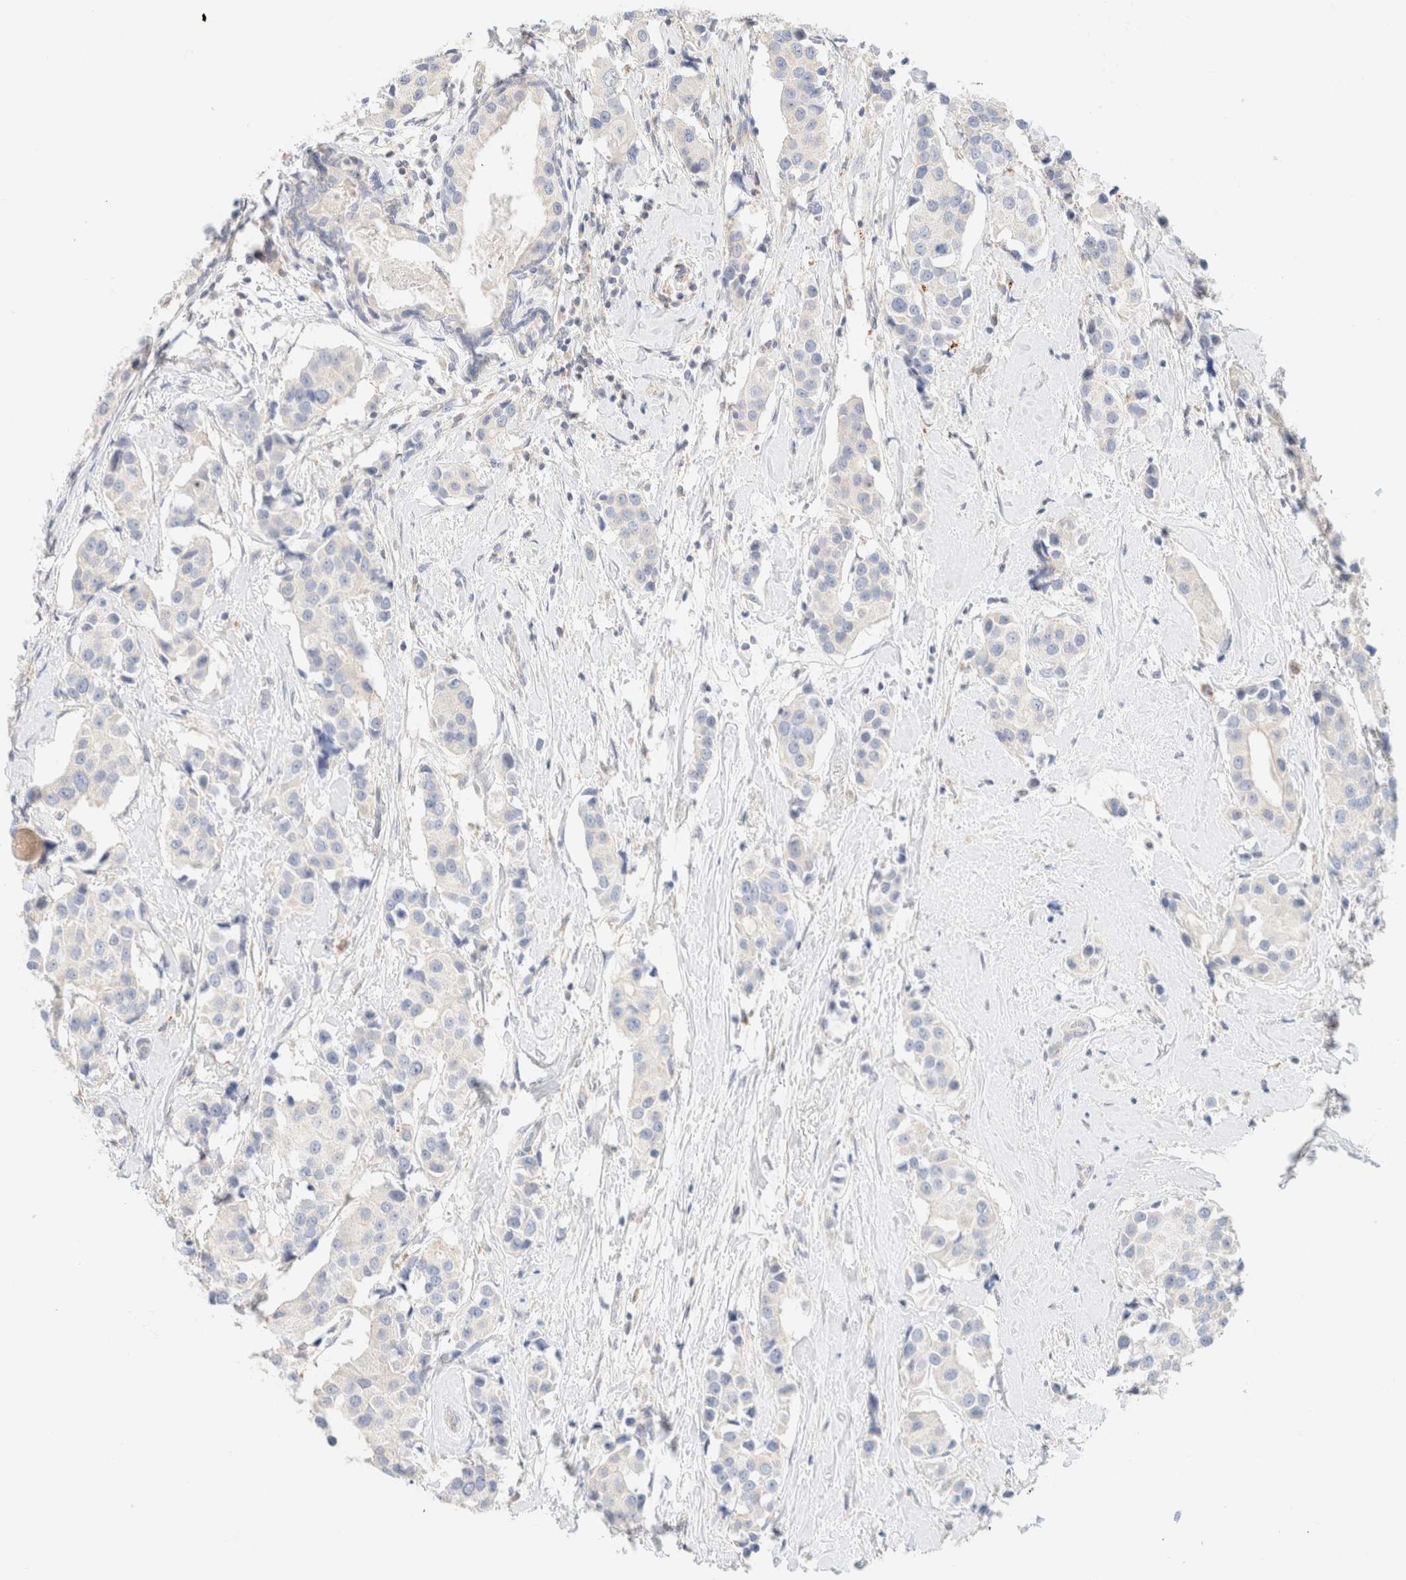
{"staining": {"intensity": "negative", "quantity": "none", "location": "none"}, "tissue": "breast cancer", "cell_type": "Tumor cells", "image_type": "cancer", "snomed": [{"axis": "morphology", "description": "Normal tissue, NOS"}, {"axis": "morphology", "description": "Duct carcinoma"}, {"axis": "topography", "description": "Breast"}], "caption": "Immunohistochemistry (IHC) of human breast cancer shows no staining in tumor cells.", "gene": "SARM1", "patient": {"sex": "female", "age": 39}}